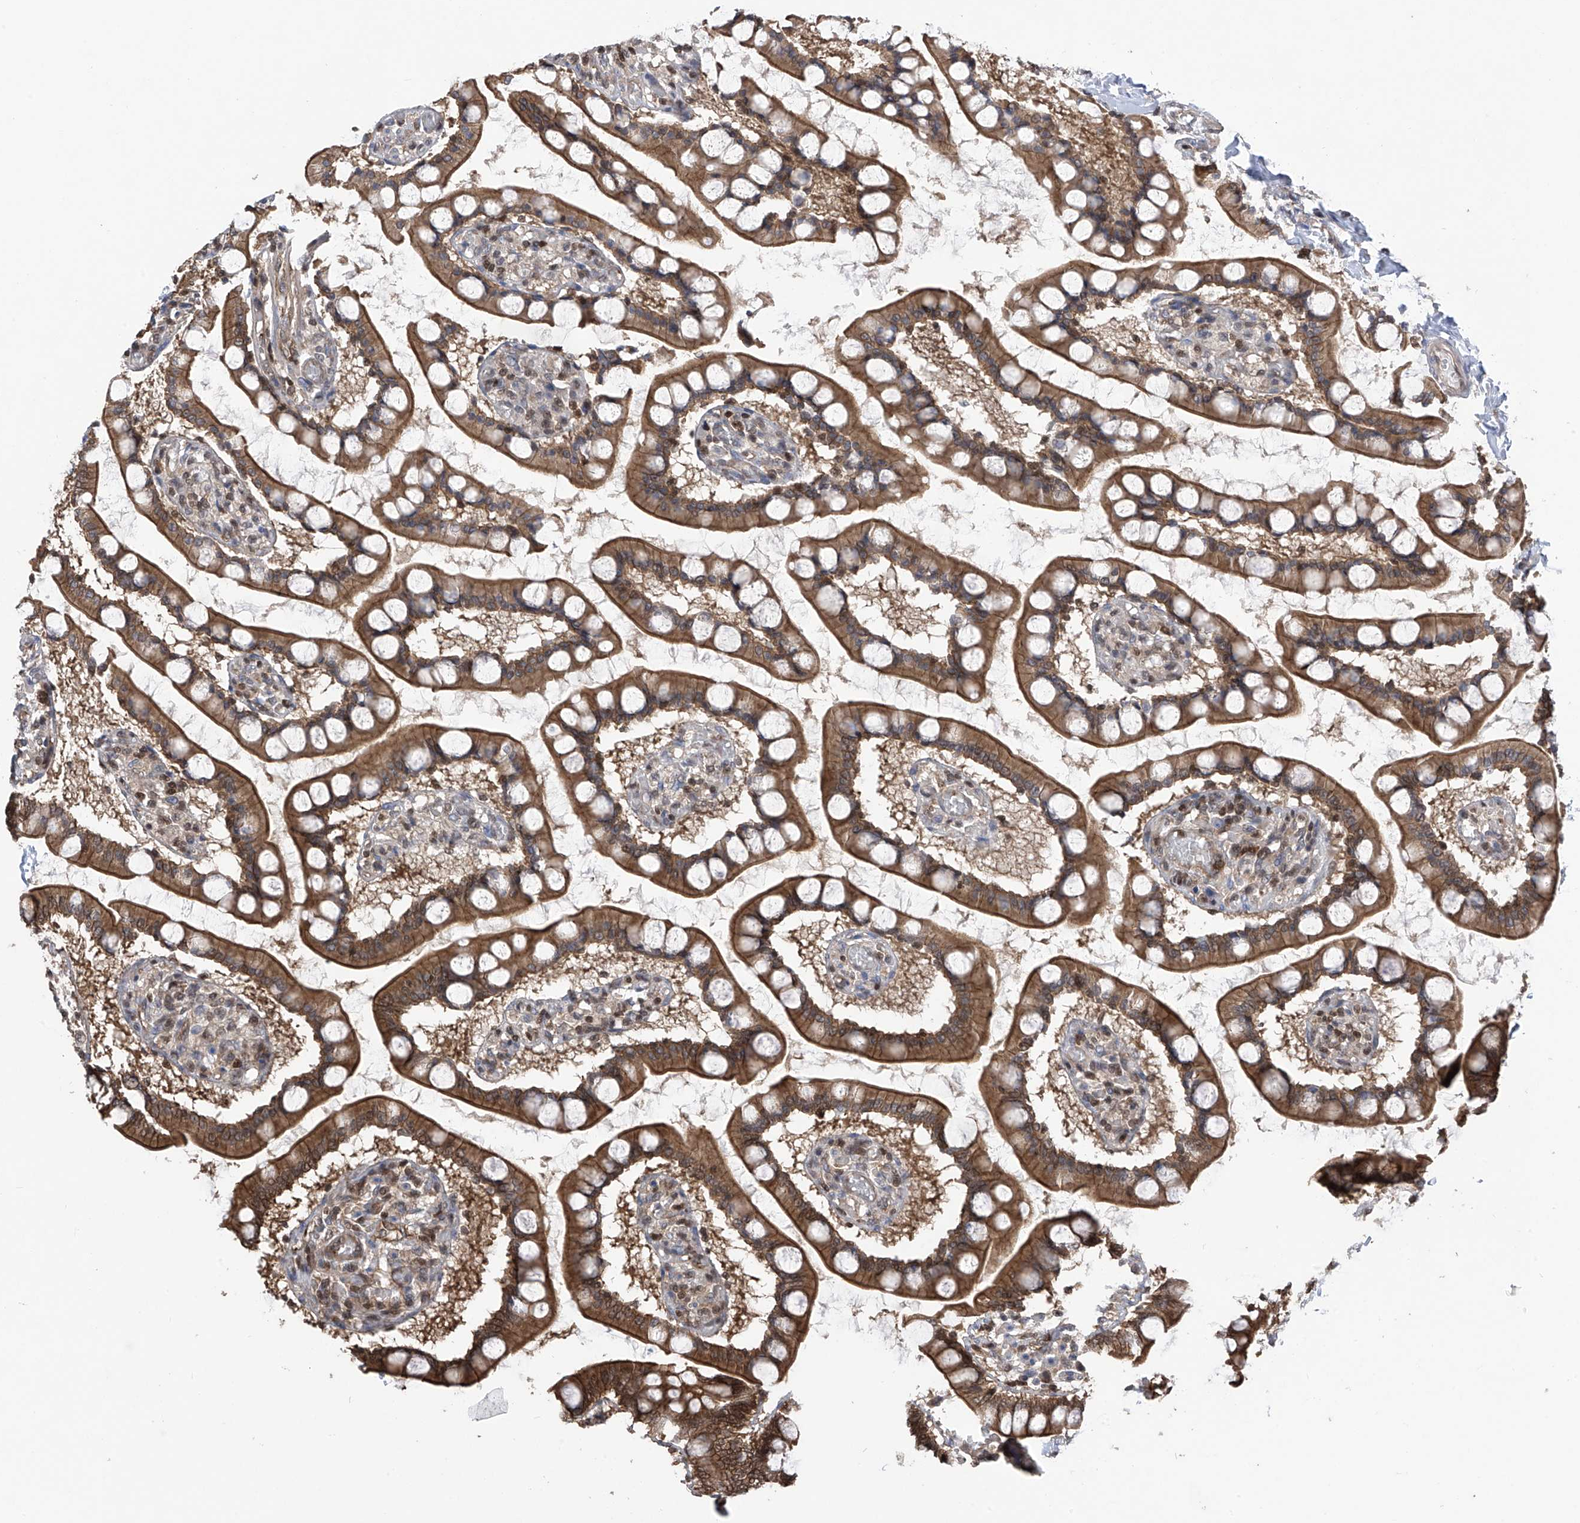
{"staining": {"intensity": "strong", "quantity": ">75%", "location": "cytoplasmic/membranous,nuclear"}, "tissue": "small intestine", "cell_type": "Glandular cells", "image_type": "normal", "snomed": [{"axis": "morphology", "description": "Normal tissue, NOS"}, {"axis": "topography", "description": "Small intestine"}], "caption": "DAB (3,3'-diaminobenzidine) immunohistochemical staining of unremarkable human small intestine displays strong cytoplasmic/membranous,nuclear protein expression in about >75% of glandular cells.", "gene": "DNAJC9", "patient": {"sex": "male", "age": 52}}